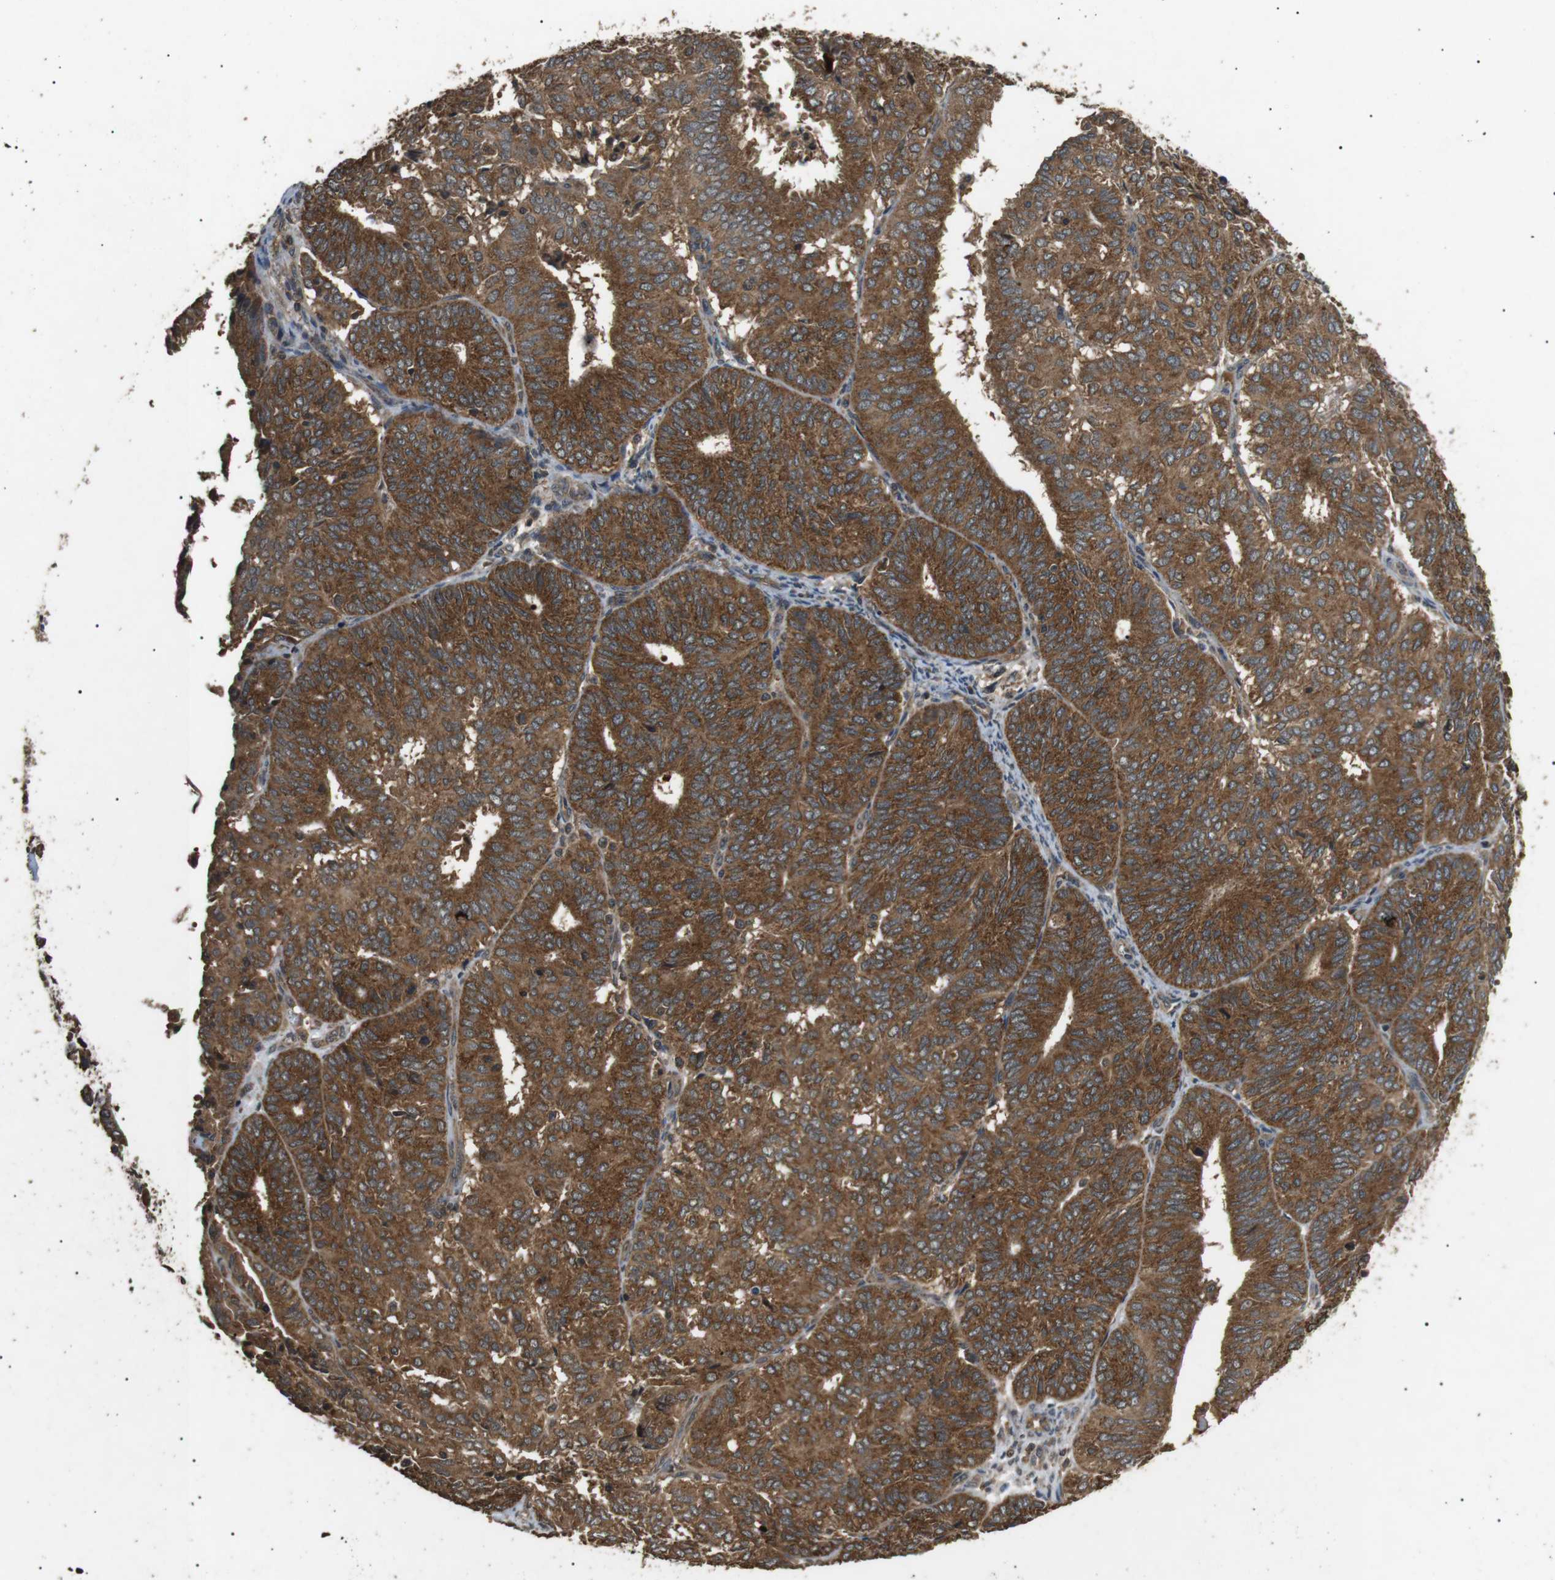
{"staining": {"intensity": "strong", "quantity": ">75%", "location": "cytoplasmic/membranous"}, "tissue": "endometrial cancer", "cell_type": "Tumor cells", "image_type": "cancer", "snomed": [{"axis": "morphology", "description": "Adenocarcinoma, NOS"}, {"axis": "topography", "description": "Uterus"}], "caption": "A micrograph showing strong cytoplasmic/membranous expression in about >75% of tumor cells in endometrial adenocarcinoma, as visualized by brown immunohistochemical staining.", "gene": "TBC1D15", "patient": {"sex": "female", "age": 60}}